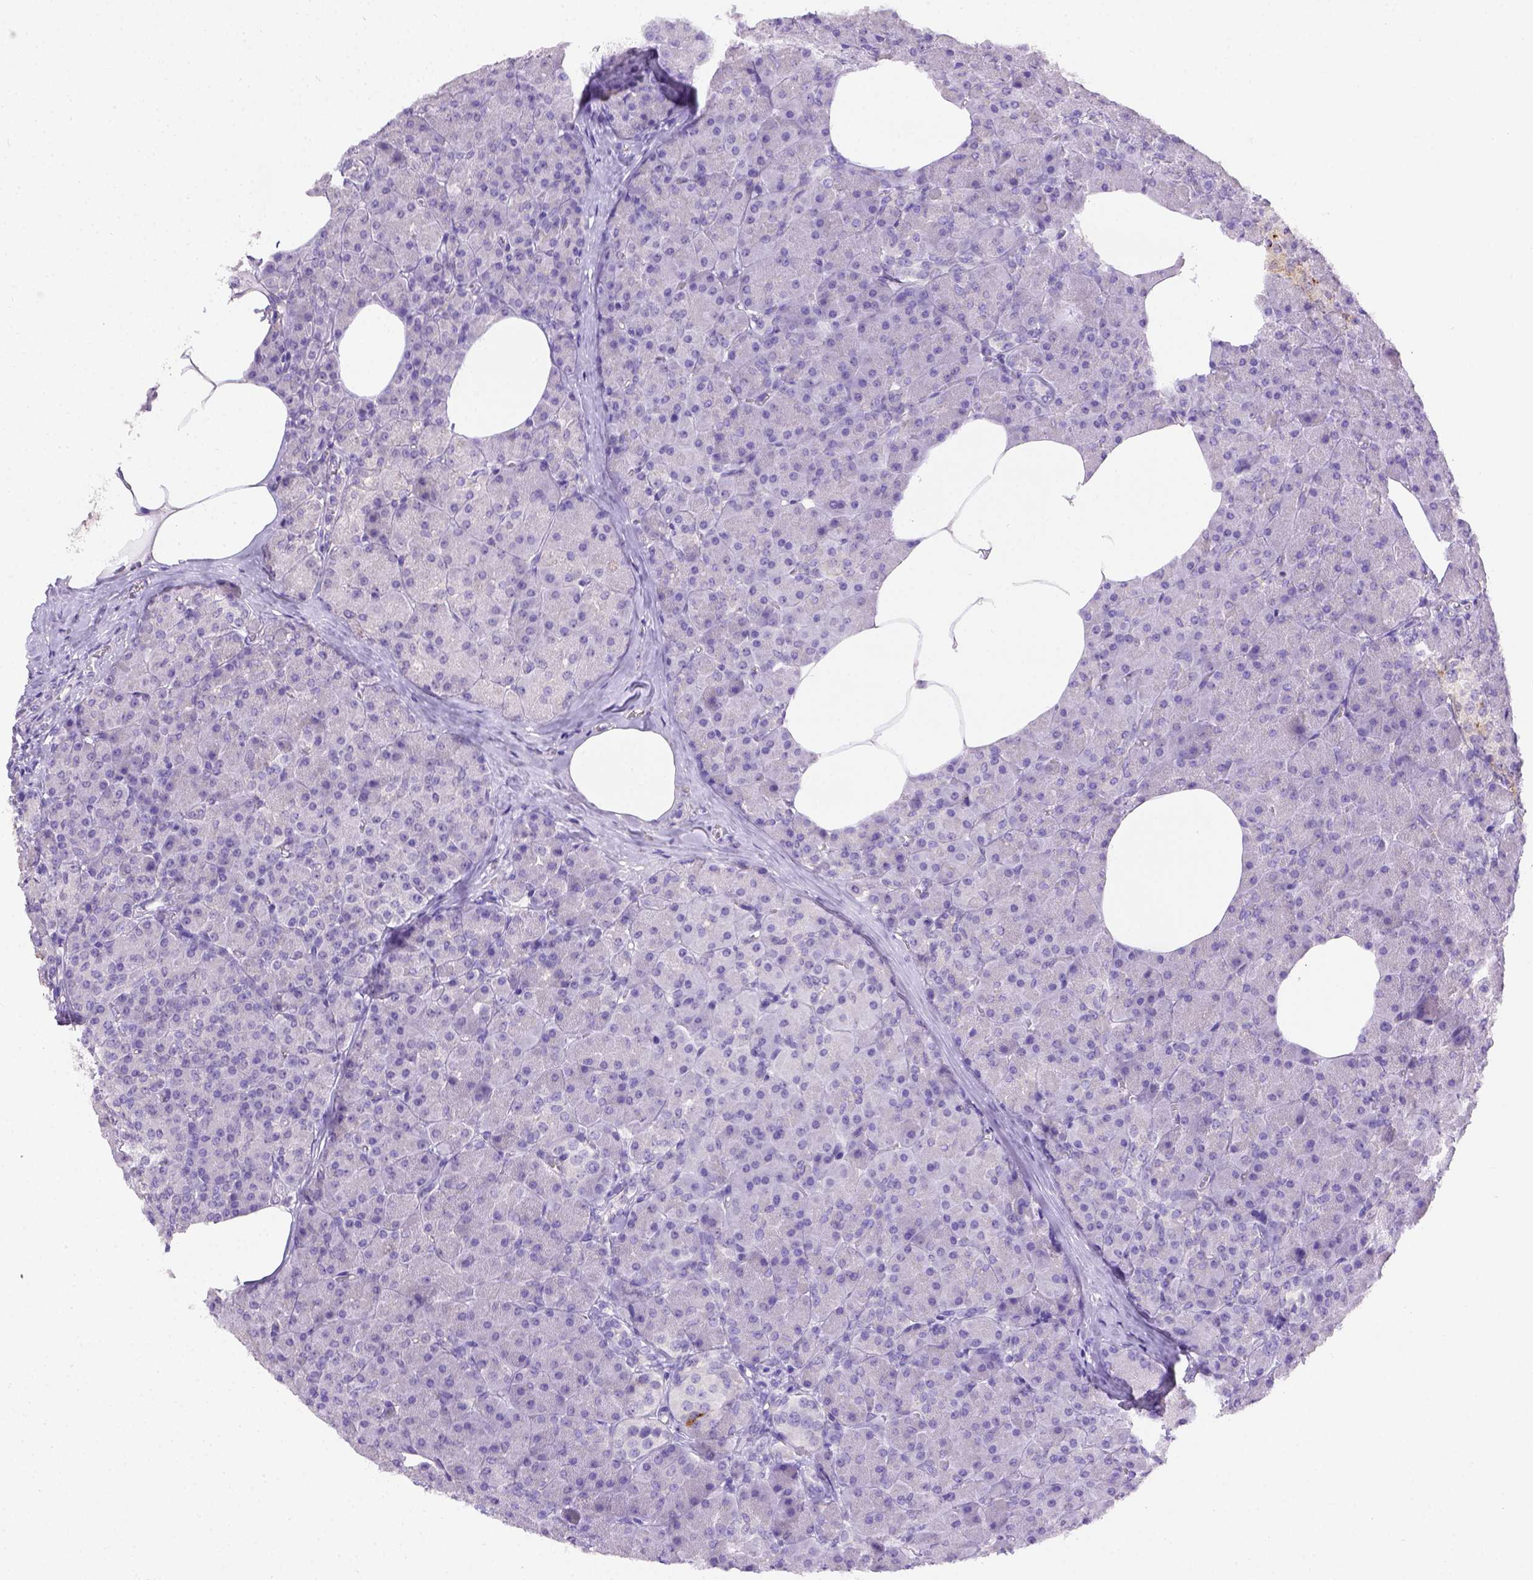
{"staining": {"intensity": "negative", "quantity": "none", "location": "none"}, "tissue": "pancreas", "cell_type": "Exocrine glandular cells", "image_type": "normal", "snomed": [{"axis": "morphology", "description": "Normal tissue, NOS"}, {"axis": "topography", "description": "Pancreas"}], "caption": "Immunohistochemistry (IHC) of normal human pancreas demonstrates no positivity in exocrine glandular cells. (DAB immunohistochemistry (IHC), high magnification).", "gene": "B3GAT1", "patient": {"sex": "female", "age": 45}}